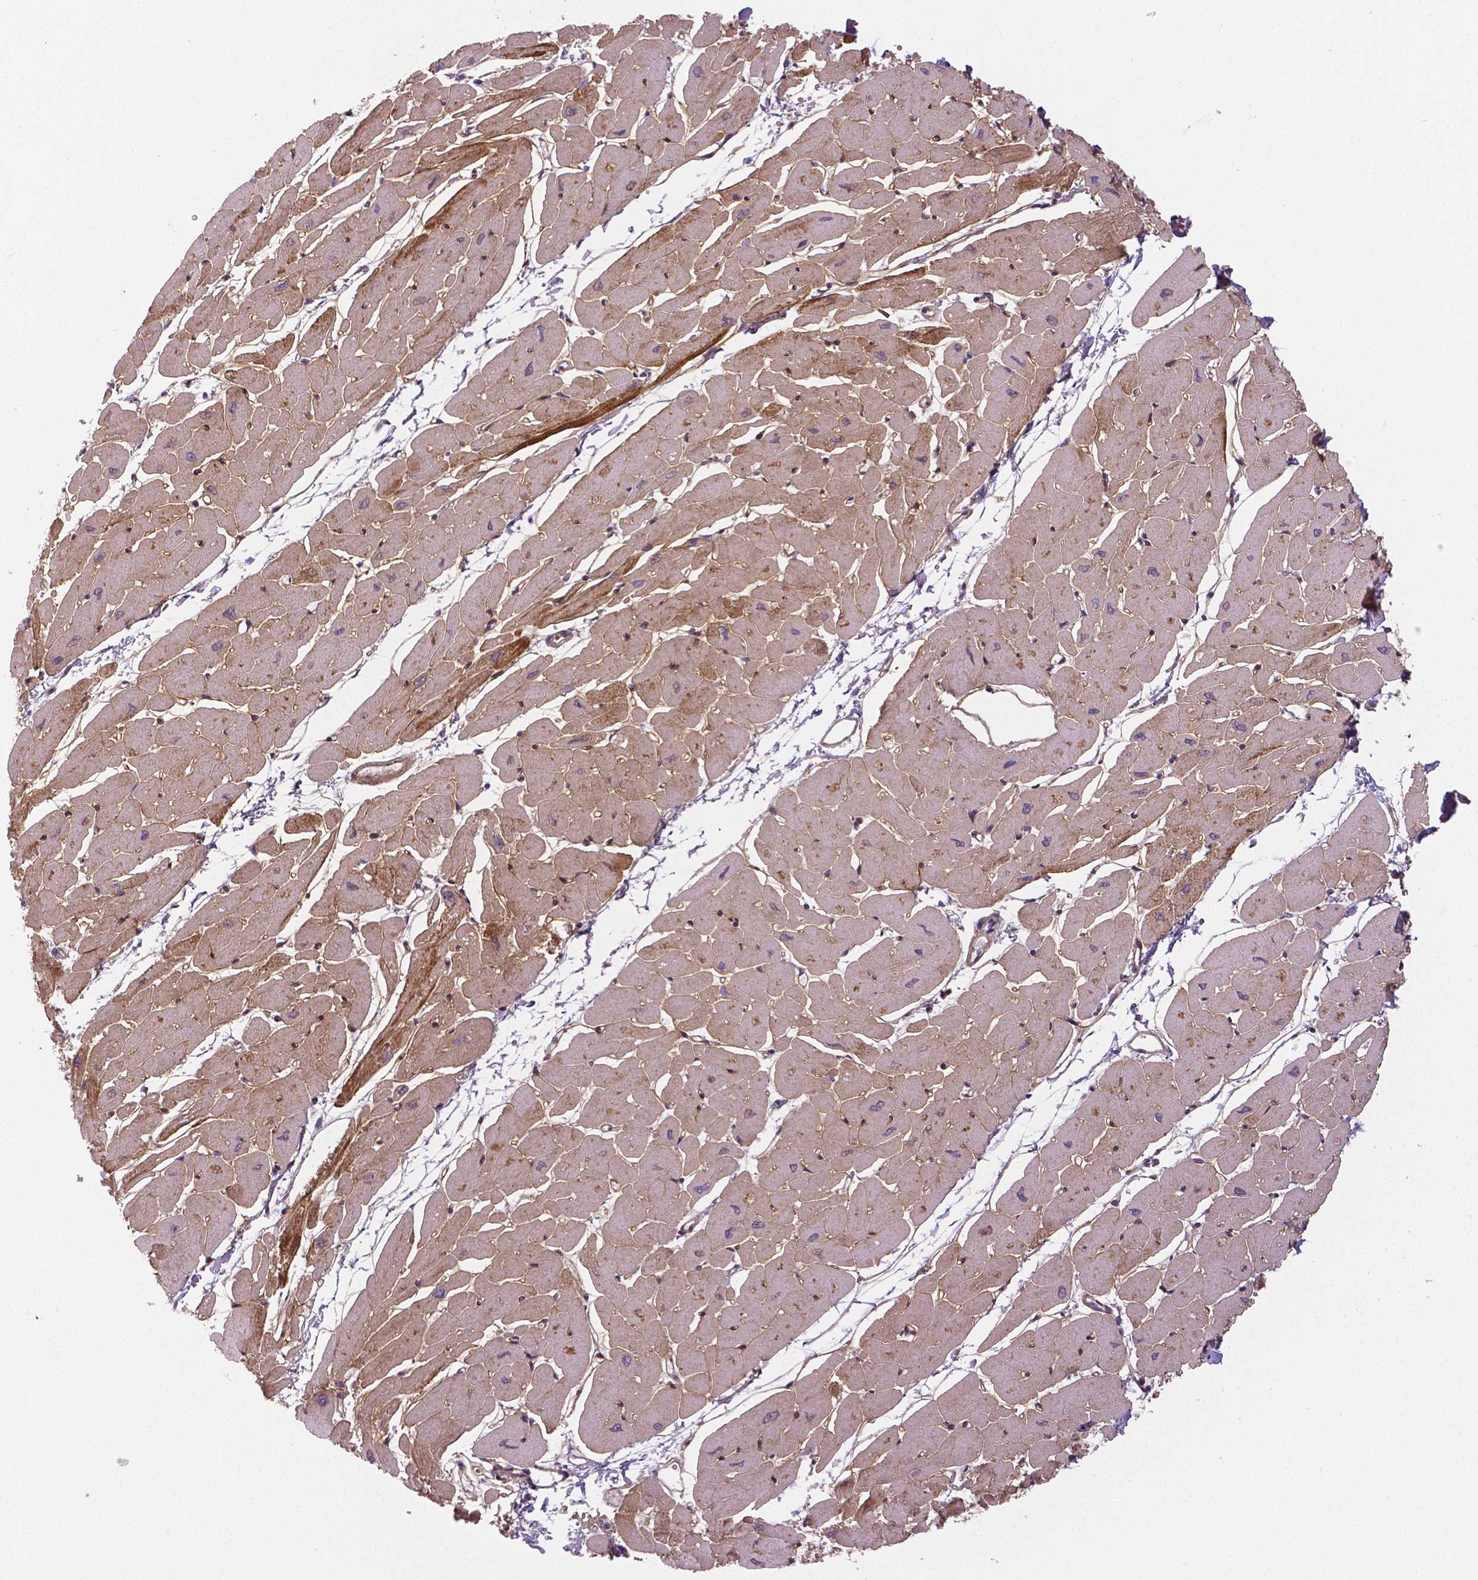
{"staining": {"intensity": "strong", "quantity": ">75%", "location": "cytoplasmic/membranous"}, "tissue": "heart muscle", "cell_type": "Cardiomyocytes", "image_type": "normal", "snomed": [{"axis": "morphology", "description": "Normal tissue, NOS"}, {"axis": "topography", "description": "Heart"}], "caption": "The micrograph demonstrates staining of benign heart muscle, revealing strong cytoplasmic/membranous protein positivity (brown color) within cardiomyocytes.", "gene": "FLT1", "patient": {"sex": "male", "age": 57}}